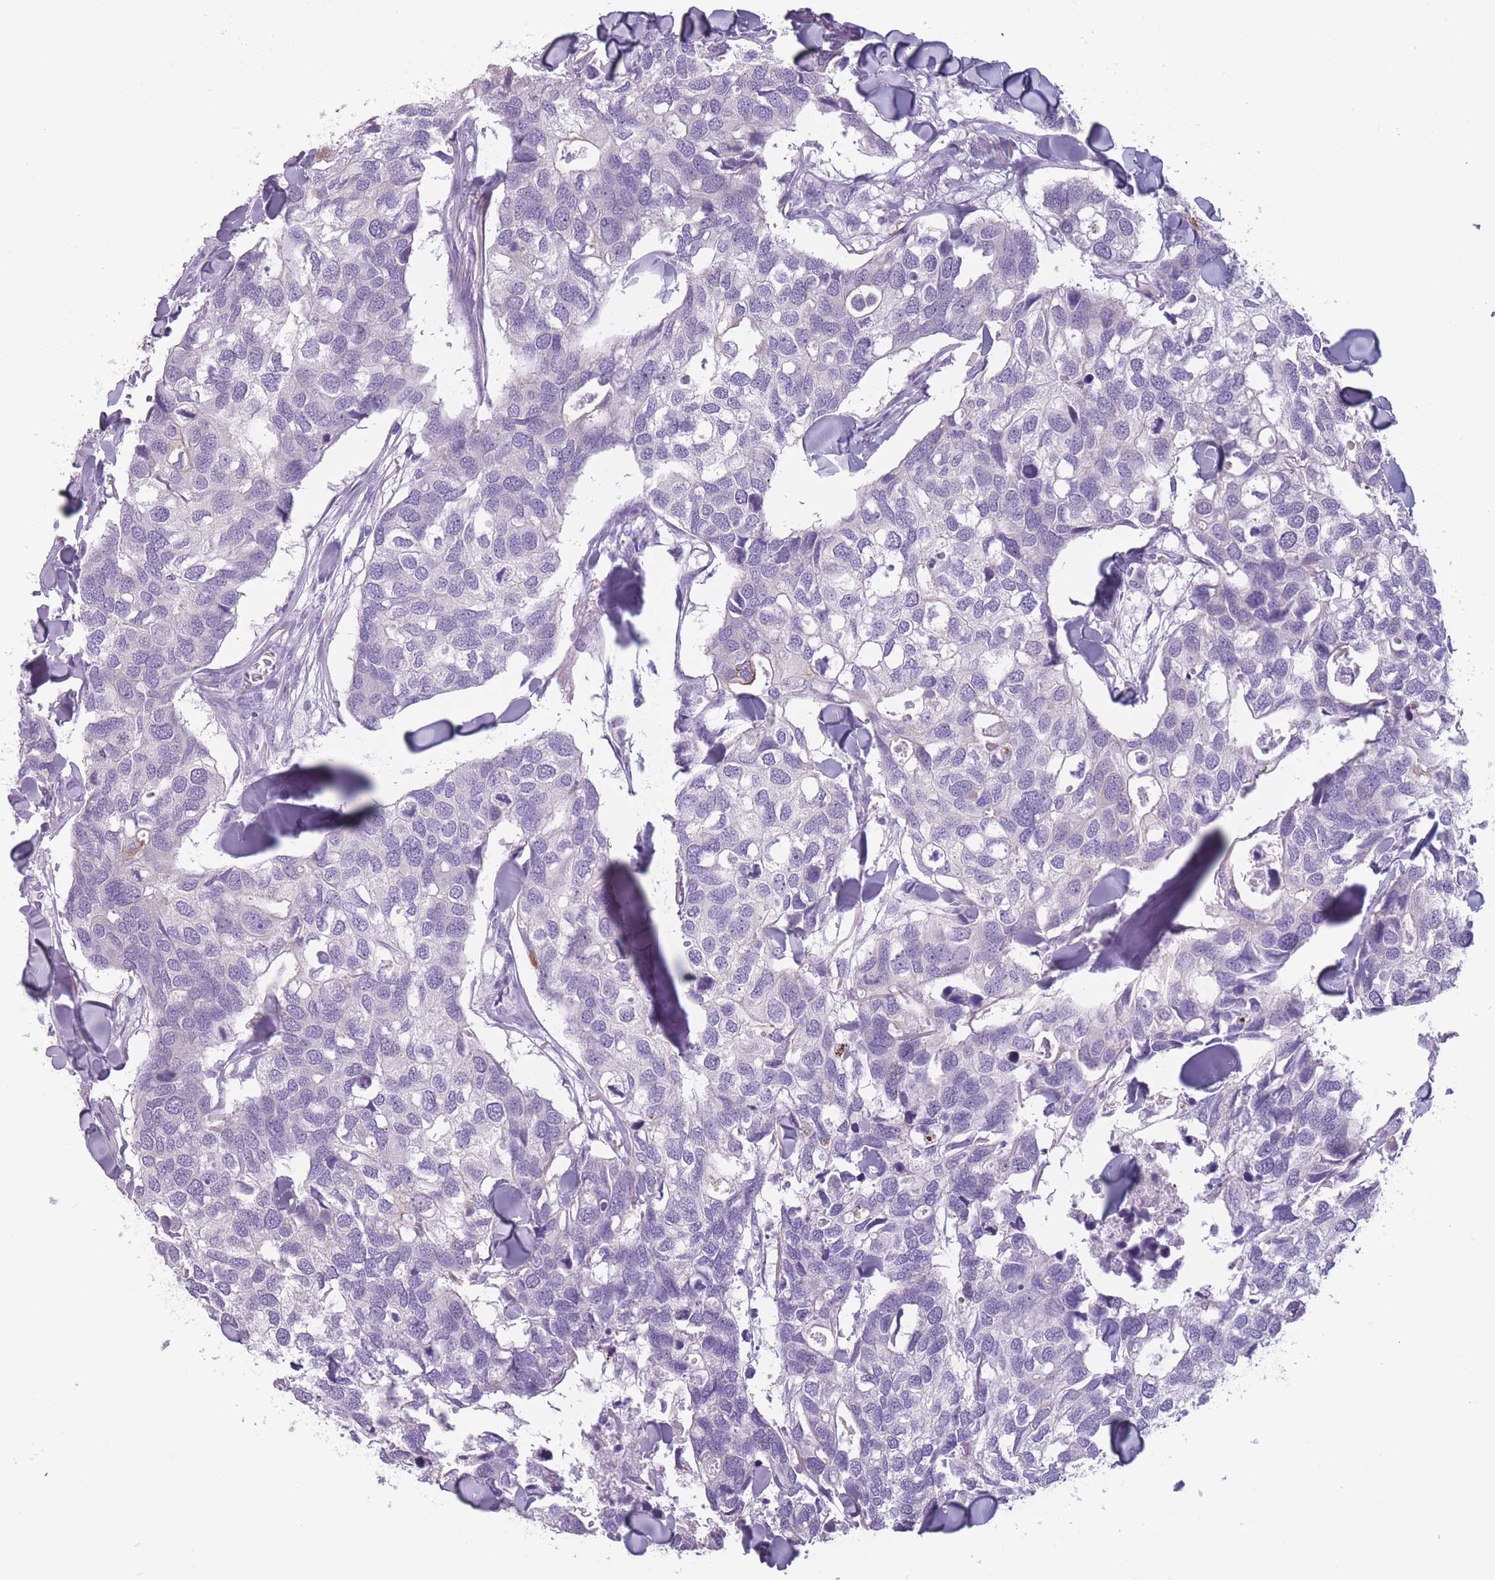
{"staining": {"intensity": "negative", "quantity": "none", "location": "none"}, "tissue": "breast cancer", "cell_type": "Tumor cells", "image_type": "cancer", "snomed": [{"axis": "morphology", "description": "Duct carcinoma"}, {"axis": "topography", "description": "Breast"}], "caption": "An immunohistochemistry image of breast cancer (invasive ductal carcinoma) is shown. There is no staining in tumor cells of breast cancer (invasive ductal carcinoma).", "gene": "PPFIA3", "patient": {"sex": "female", "age": 83}}